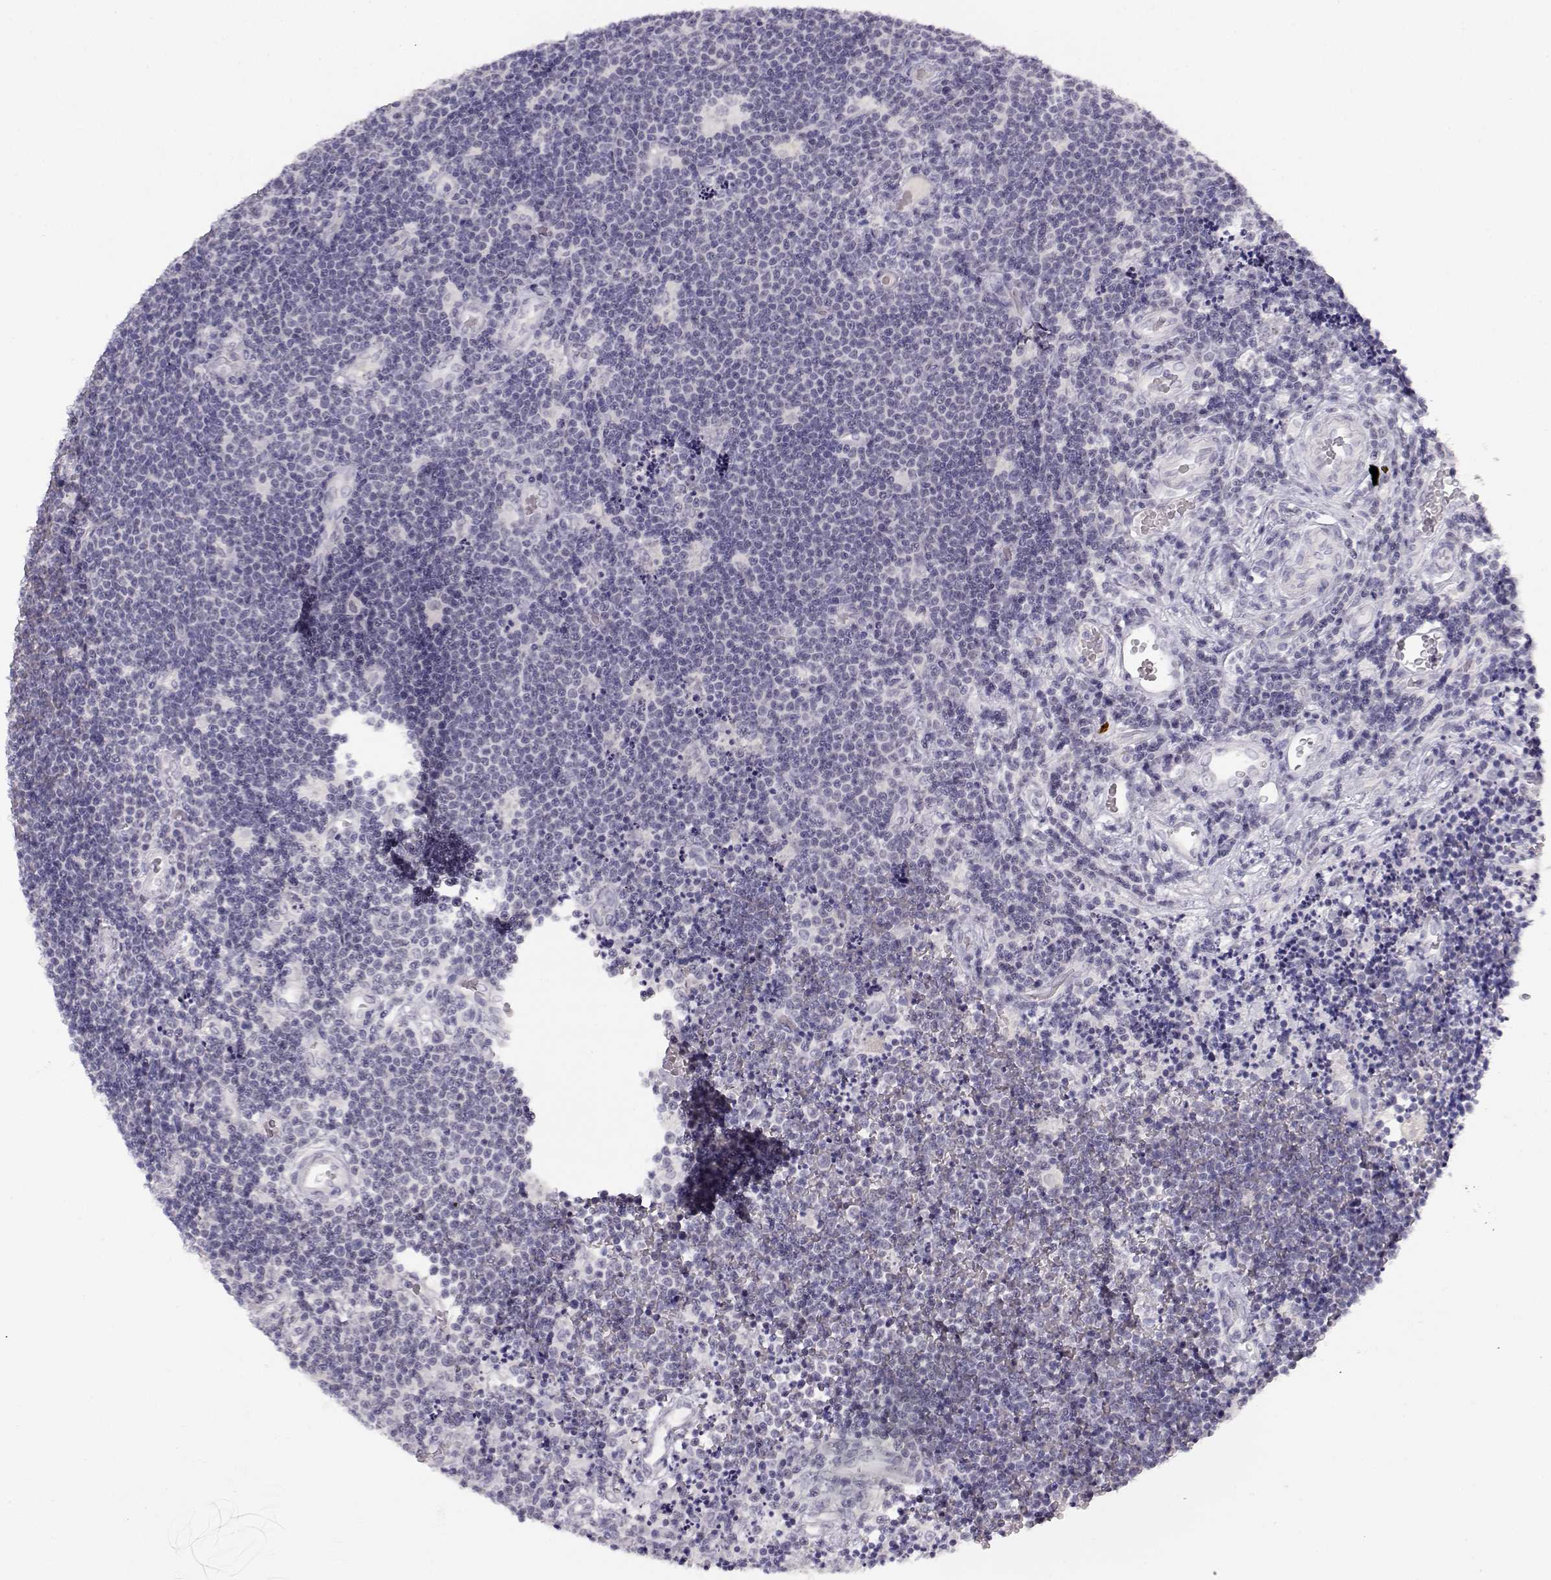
{"staining": {"intensity": "negative", "quantity": "none", "location": "none"}, "tissue": "lymphoma", "cell_type": "Tumor cells", "image_type": "cancer", "snomed": [{"axis": "morphology", "description": "Malignant lymphoma, non-Hodgkin's type, Low grade"}, {"axis": "topography", "description": "Brain"}], "caption": "Immunohistochemical staining of malignant lymphoma, non-Hodgkin's type (low-grade) shows no significant expression in tumor cells.", "gene": "IMPG1", "patient": {"sex": "female", "age": 66}}